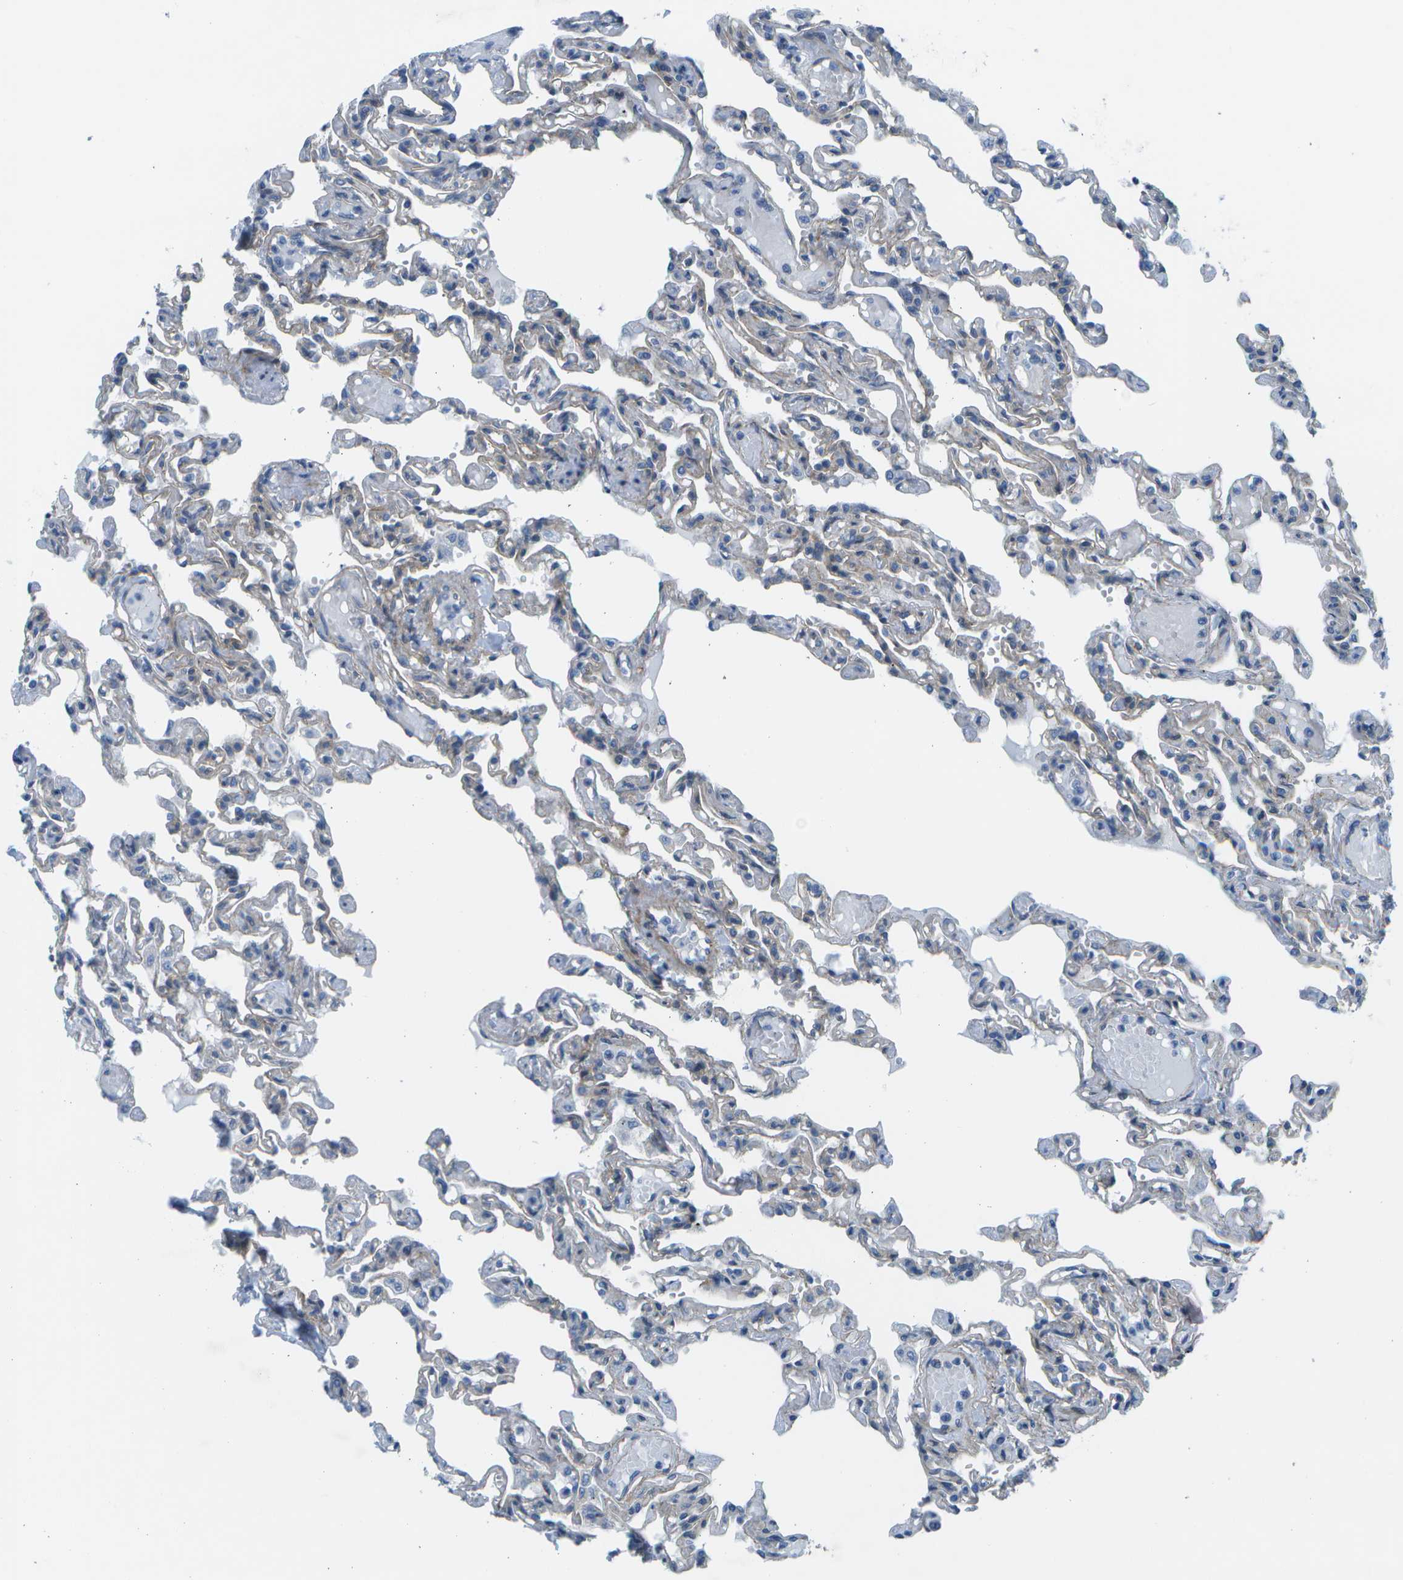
{"staining": {"intensity": "weak", "quantity": "<25%", "location": "cytoplasmic/membranous"}, "tissue": "lung", "cell_type": "Alveolar cells", "image_type": "normal", "snomed": [{"axis": "morphology", "description": "Normal tissue, NOS"}, {"axis": "topography", "description": "Lung"}], "caption": "Protein analysis of normal lung reveals no significant expression in alveolar cells. (Brightfield microscopy of DAB immunohistochemistry (IHC) at high magnification).", "gene": "SORBS3", "patient": {"sex": "male", "age": 21}}